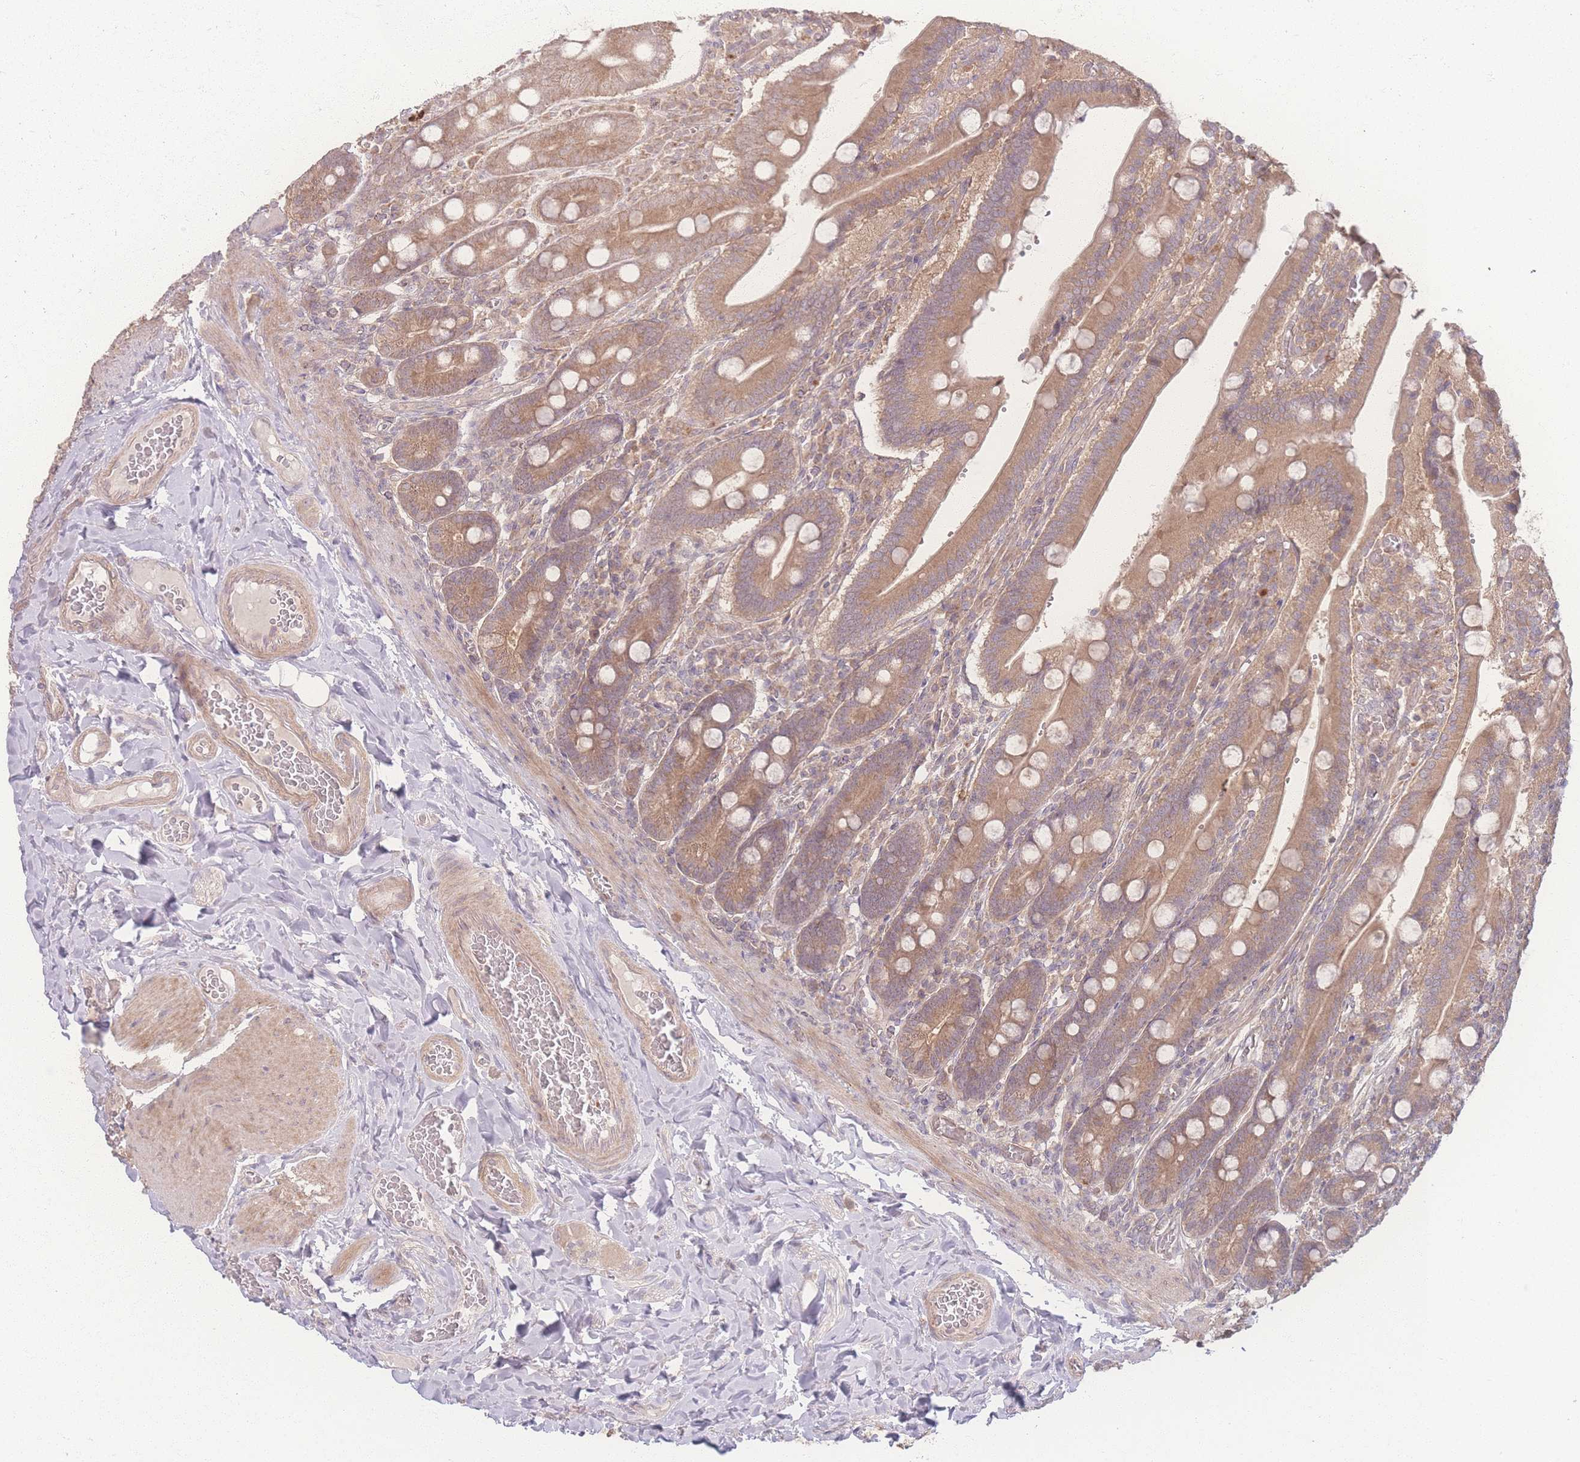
{"staining": {"intensity": "moderate", "quantity": ">75%", "location": "cytoplasmic/membranous"}, "tissue": "duodenum", "cell_type": "Glandular cells", "image_type": "normal", "snomed": [{"axis": "morphology", "description": "Normal tissue, NOS"}, {"axis": "topography", "description": "Duodenum"}], "caption": "IHC (DAB (3,3'-diaminobenzidine)) staining of unremarkable duodenum demonstrates moderate cytoplasmic/membranous protein staining in approximately >75% of glandular cells.", "gene": "INSR", "patient": {"sex": "female", "age": 62}}